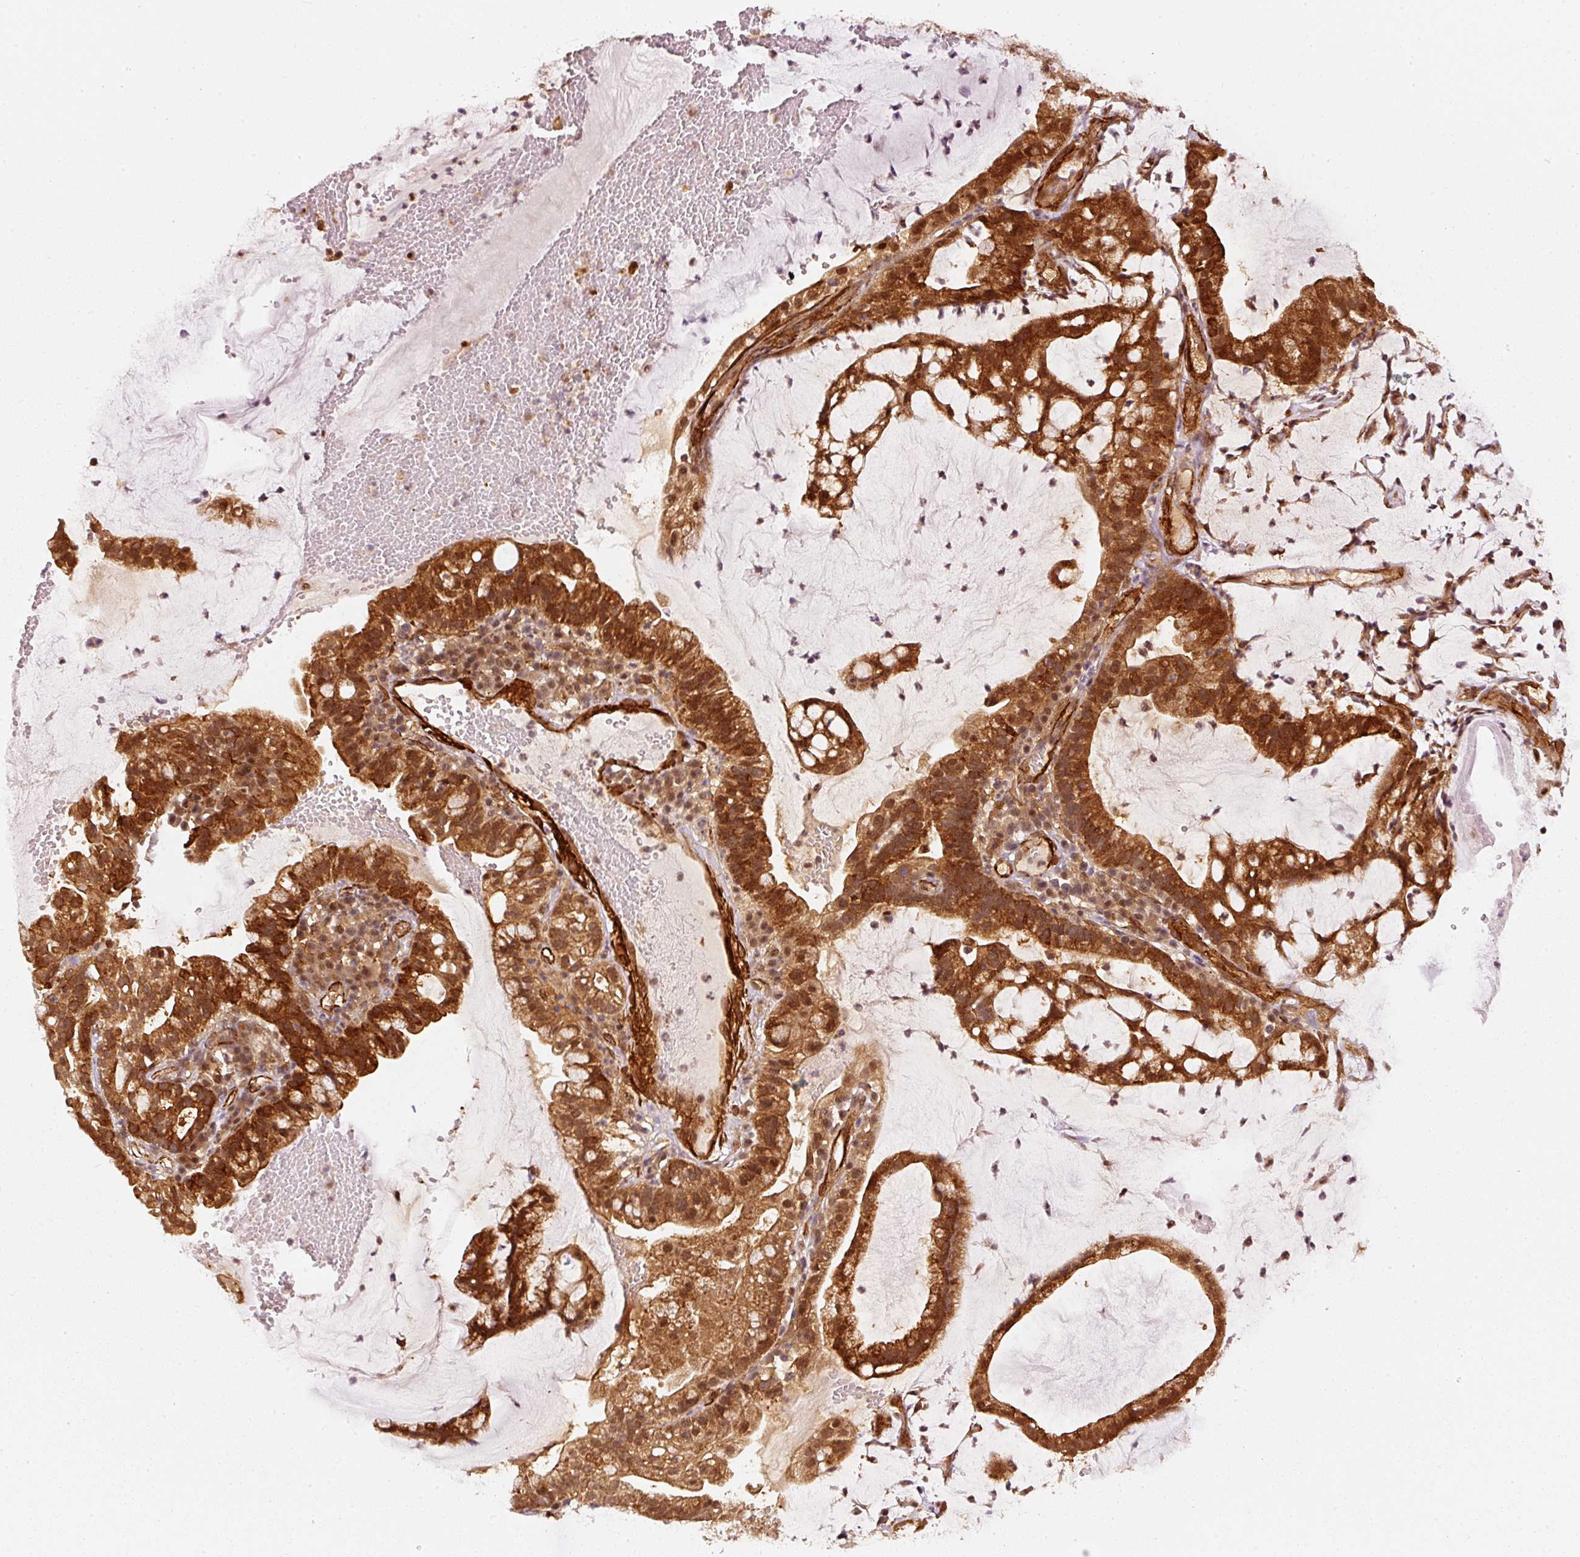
{"staining": {"intensity": "moderate", "quantity": ">75%", "location": "cytoplasmic/membranous,nuclear"}, "tissue": "cervical cancer", "cell_type": "Tumor cells", "image_type": "cancer", "snomed": [{"axis": "morphology", "description": "Adenocarcinoma, NOS"}, {"axis": "topography", "description": "Cervix"}], "caption": "Cervical cancer (adenocarcinoma) stained with IHC reveals moderate cytoplasmic/membranous and nuclear expression in about >75% of tumor cells.", "gene": "PSMD1", "patient": {"sex": "female", "age": 41}}